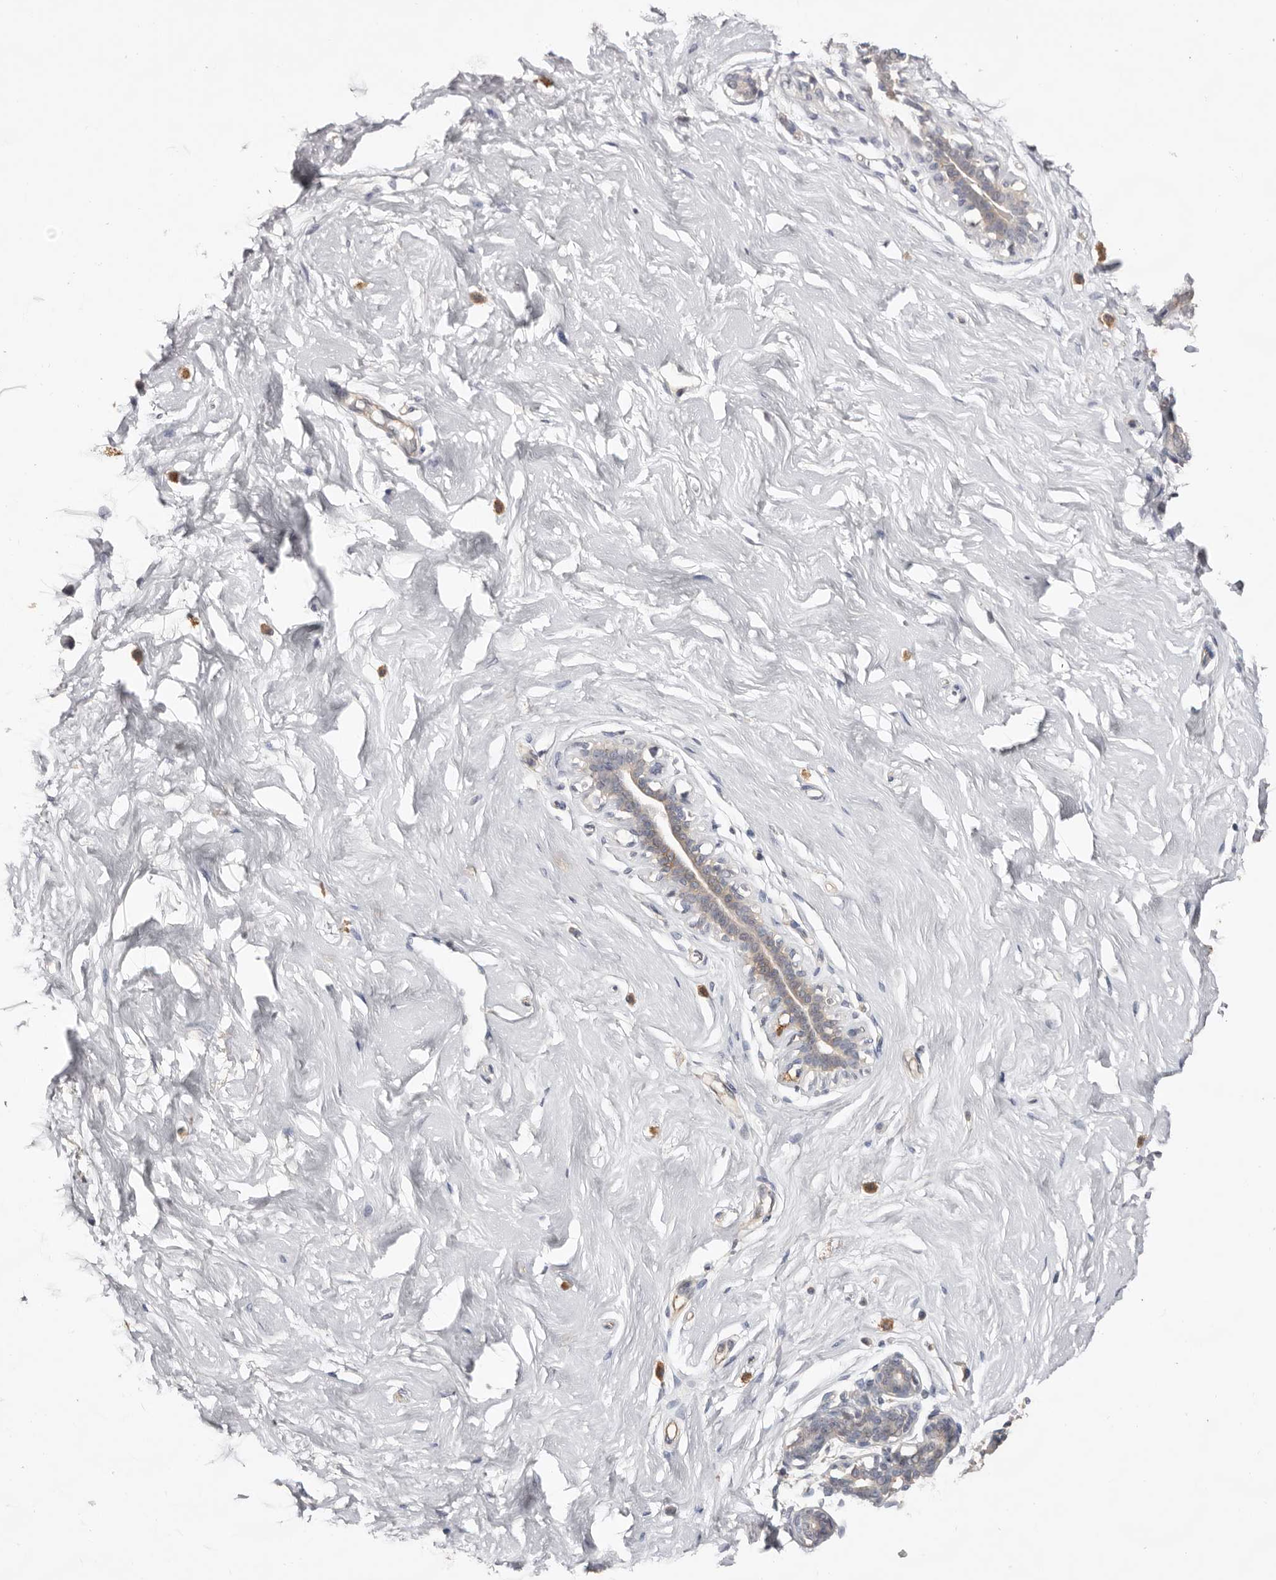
{"staining": {"intensity": "negative", "quantity": "none", "location": "none"}, "tissue": "breast", "cell_type": "Adipocytes", "image_type": "normal", "snomed": [{"axis": "morphology", "description": "Normal tissue, NOS"}, {"axis": "morphology", "description": "Adenoma, NOS"}, {"axis": "topography", "description": "Breast"}], "caption": "IHC of normal human breast exhibits no expression in adipocytes.", "gene": "MMACHC", "patient": {"sex": "female", "age": 23}}